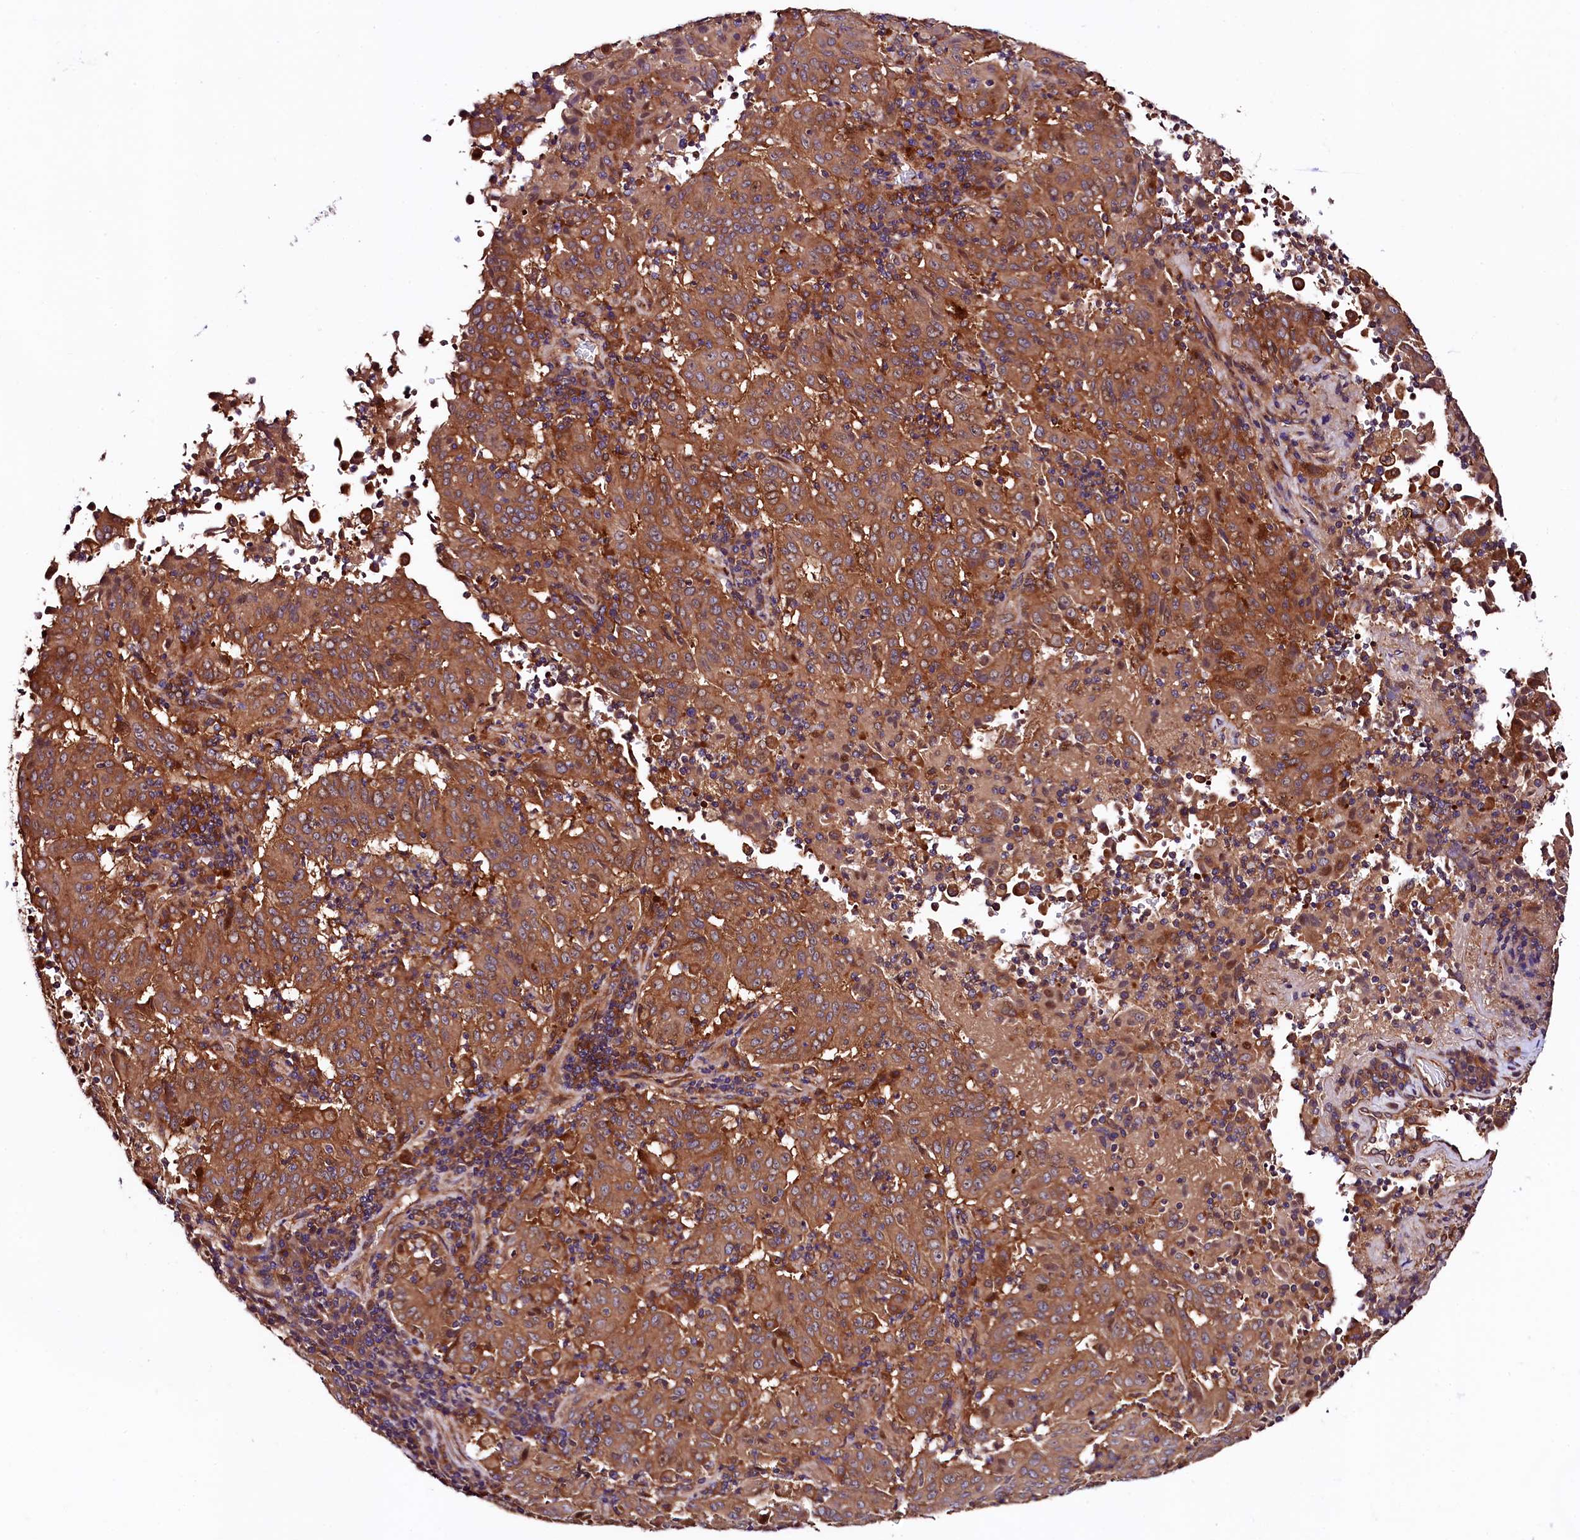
{"staining": {"intensity": "moderate", "quantity": ">75%", "location": "cytoplasmic/membranous"}, "tissue": "pancreatic cancer", "cell_type": "Tumor cells", "image_type": "cancer", "snomed": [{"axis": "morphology", "description": "Adenocarcinoma, NOS"}, {"axis": "topography", "description": "Pancreas"}], "caption": "This is a micrograph of IHC staining of pancreatic adenocarcinoma, which shows moderate staining in the cytoplasmic/membranous of tumor cells.", "gene": "VPS35", "patient": {"sex": "male", "age": 63}}